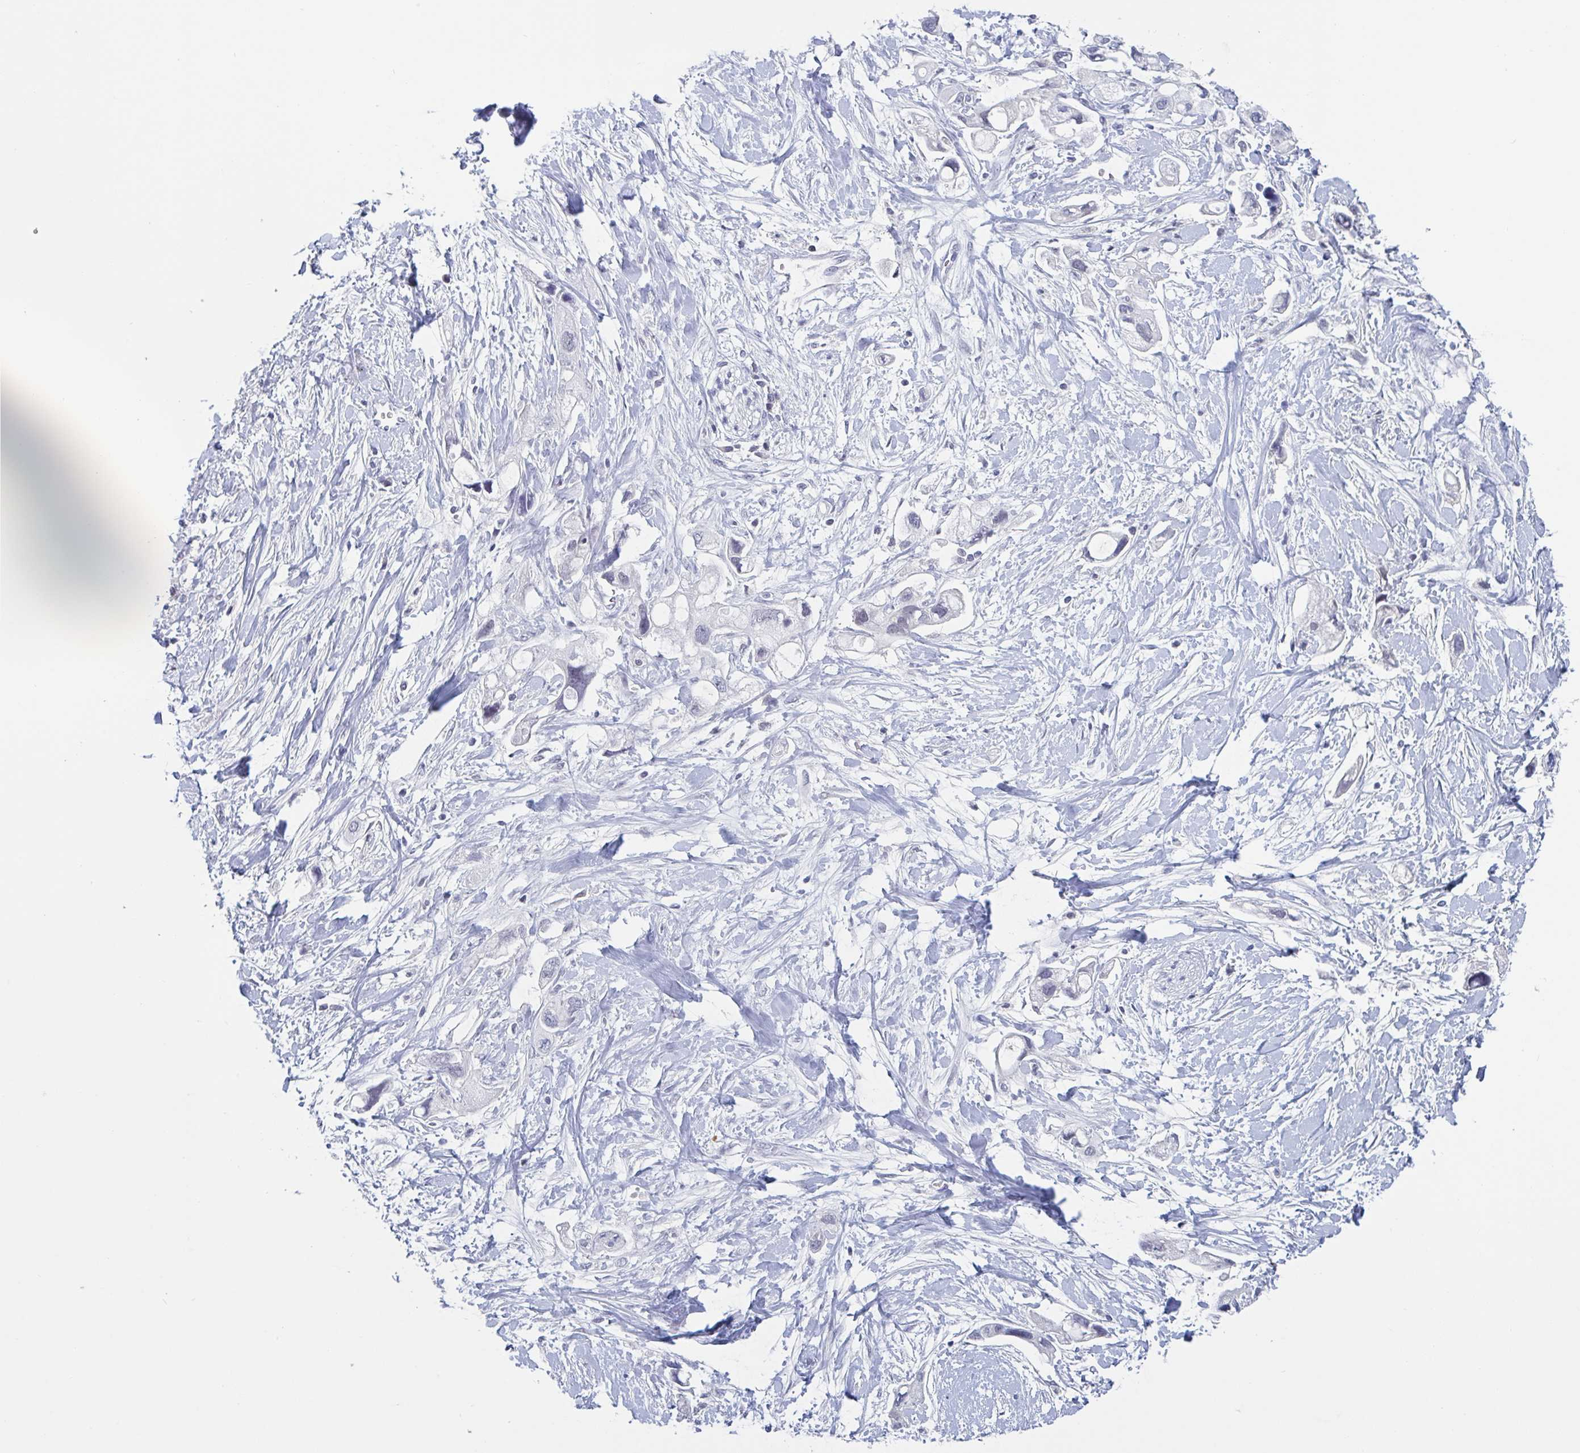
{"staining": {"intensity": "negative", "quantity": "none", "location": "none"}, "tissue": "pancreatic cancer", "cell_type": "Tumor cells", "image_type": "cancer", "snomed": [{"axis": "morphology", "description": "Adenocarcinoma, NOS"}, {"axis": "topography", "description": "Pancreas"}], "caption": "A high-resolution image shows IHC staining of pancreatic cancer (adenocarcinoma), which shows no significant staining in tumor cells.", "gene": "KDM4D", "patient": {"sex": "female", "age": 56}}